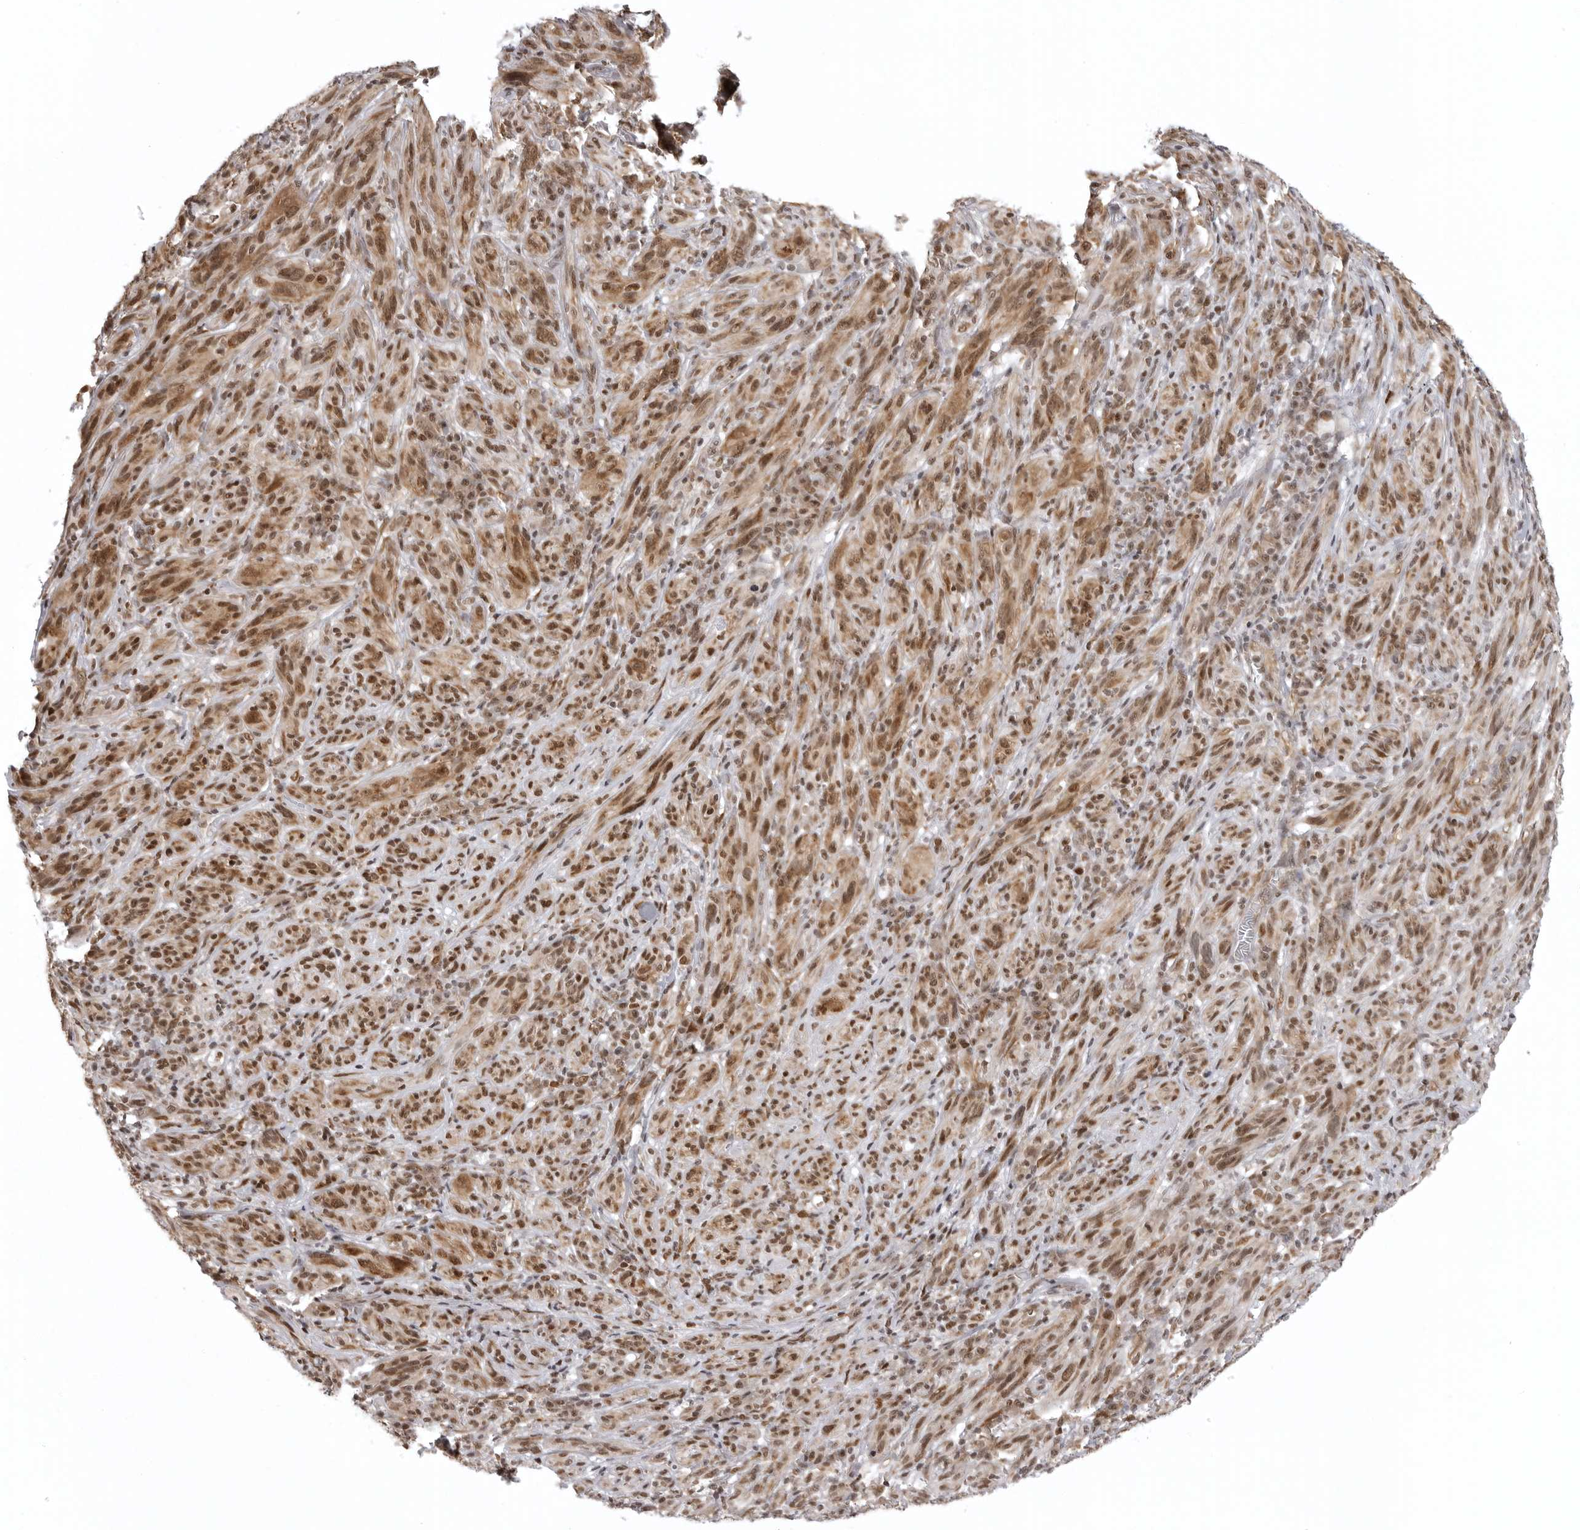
{"staining": {"intensity": "moderate", "quantity": ">75%", "location": "nuclear"}, "tissue": "melanoma", "cell_type": "Tumor cells", "image_type": "cancer", "snomed": [{"axis": "morphology", "description": "Malignant melanoma, NOS"}, {"axis": "topography", "description": "Skin of head"}], "caption": "Melanoma tissue exhibits moderate nuclear positivity in about >75% of tumor cells, visualized by immunohistochemistry. The staining is performed using DAB brown chromogen to label protein expression. The nuclei are counter-stained blue using hematoxylin.", "gene": "PRDM10", "patient": {"sex": "male", "age": 96}}